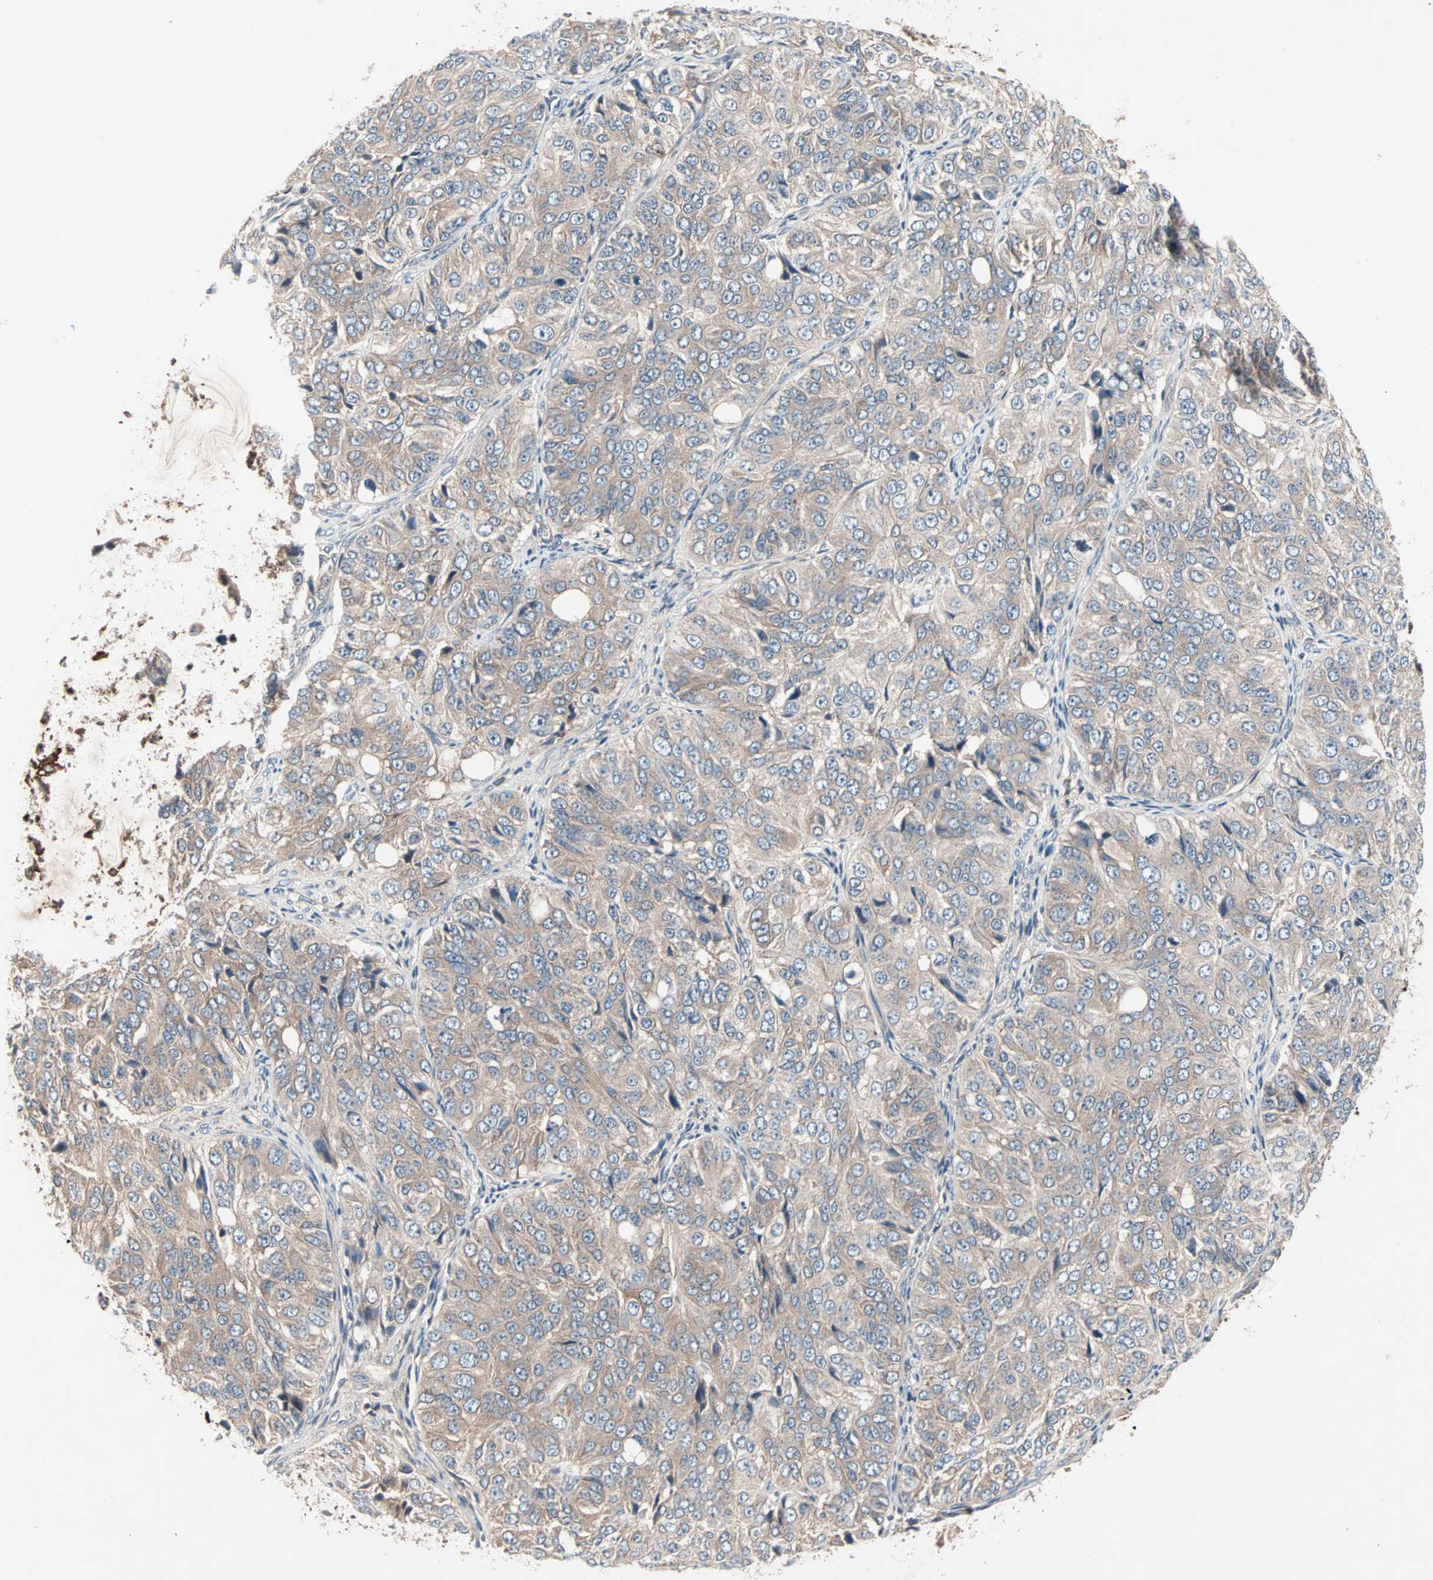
{"staining": {"intensity": "weak", "quantity": ">75%", "location": "cytoplasmic/membranous"}, "tissue": "ovarian cancer", "cell_type": "Tumor cells", "image_type": "cancer", "snomed": [{"axis": "morphology", "description": "Carcinoma, endometroid"}, {"axis": "topography", "description": "Ovary"}], "caption": "Immunohistochemical staining of ovarian cancer (endometroid carcinoma) demonstrates weak cytoplasmic/membranous protein staining in about >75% of tumor cells.", "gene": "CAD", "patient": {"sex": "female", "age": 51}}